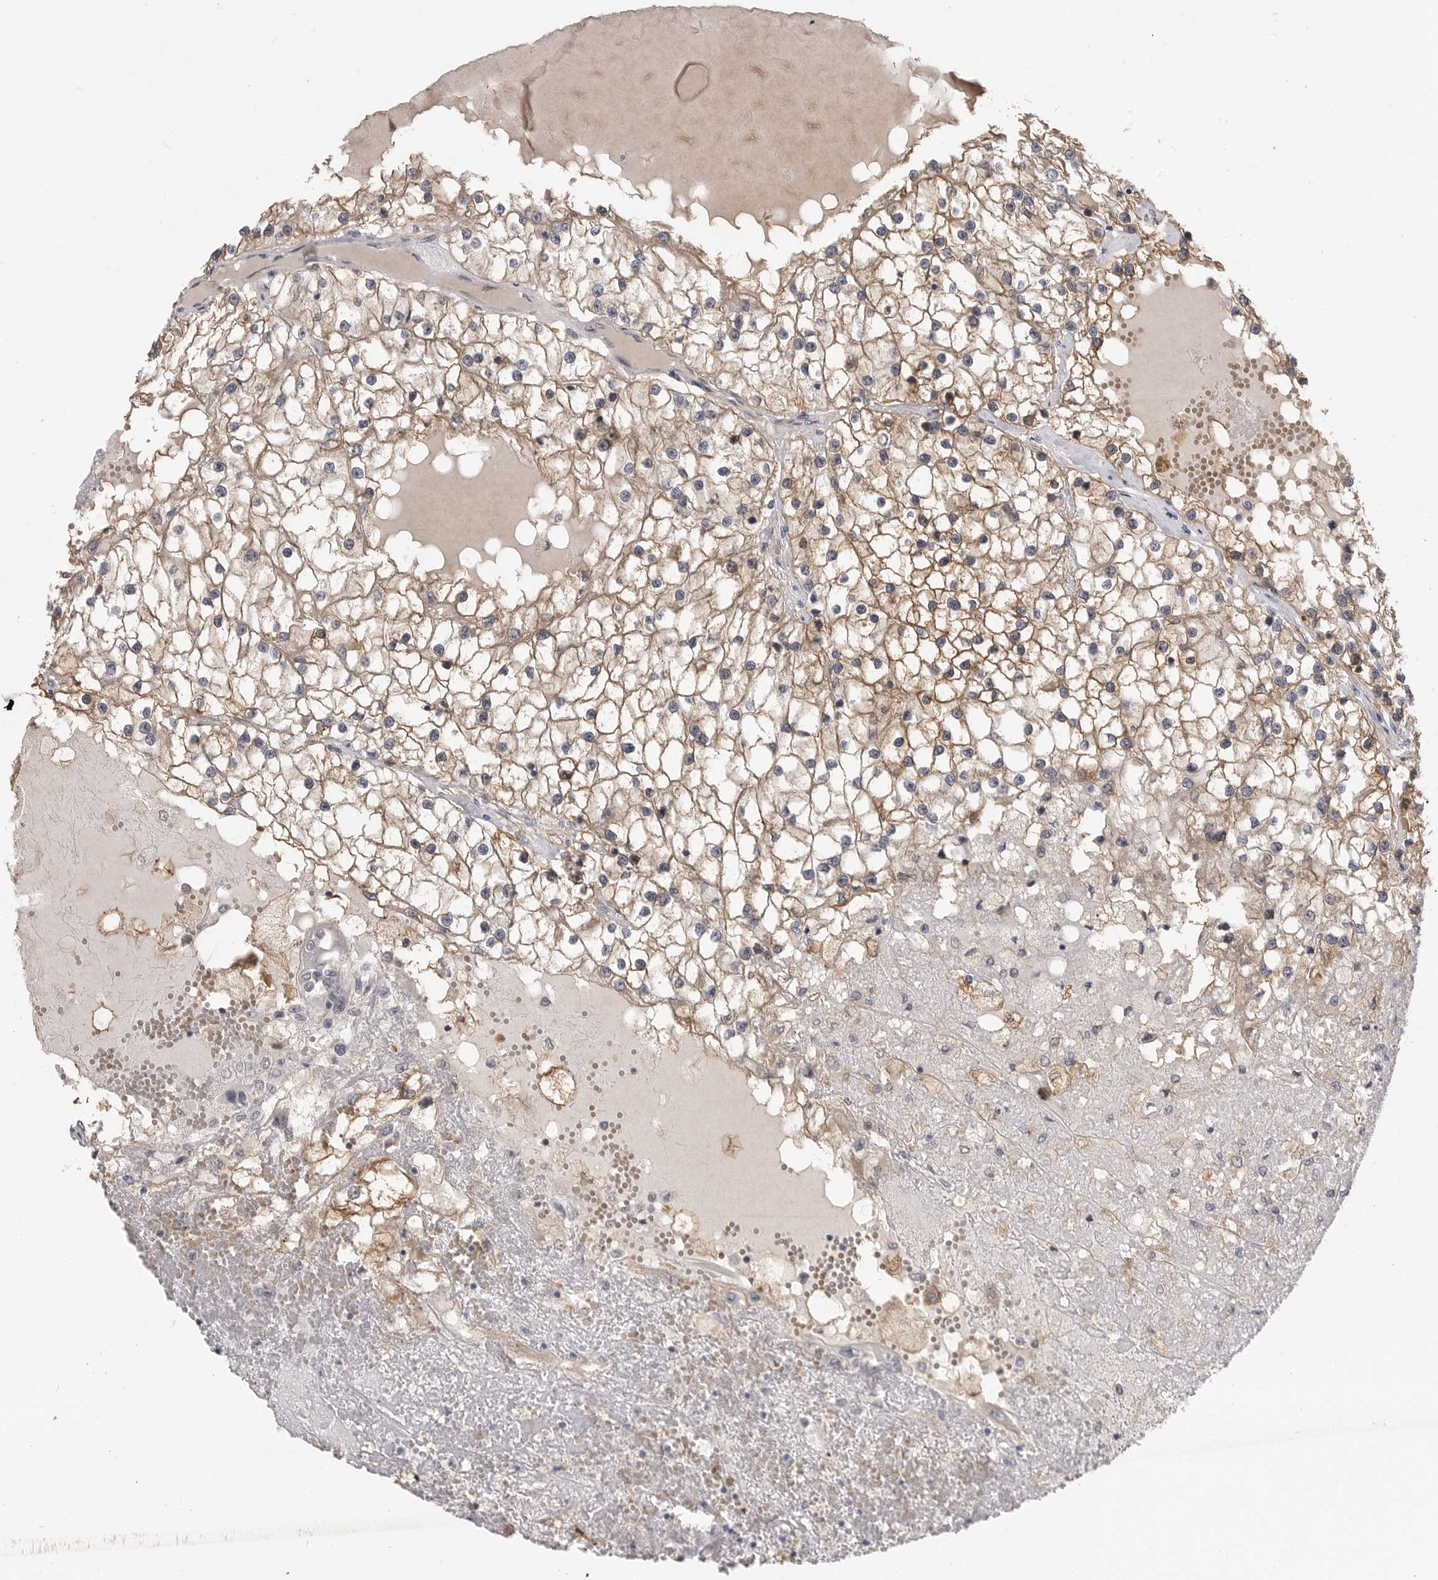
{"staining": {"intensity": "moderate", "quantity": "25%-75%", "location": "cytoplasmic/membranous"}, "tissue": "renal cancer", "cell_type": "Tumor cells", "image_type": "cancer", "snomed": [{"axis": "morphology", "description": "Adenocarcinoma, NOS"}, {"axis": "topography", "description": "Kidney"}], "caption": "Immunohistochemical staining of human adenocarcinoma (renal) shows moderate cytoplasmic/membranous protein positivity in approximately 25%-75% of tumor cells.", "gene": "PLEKHF1", "patient": {"sex": "male", "age": 68}}